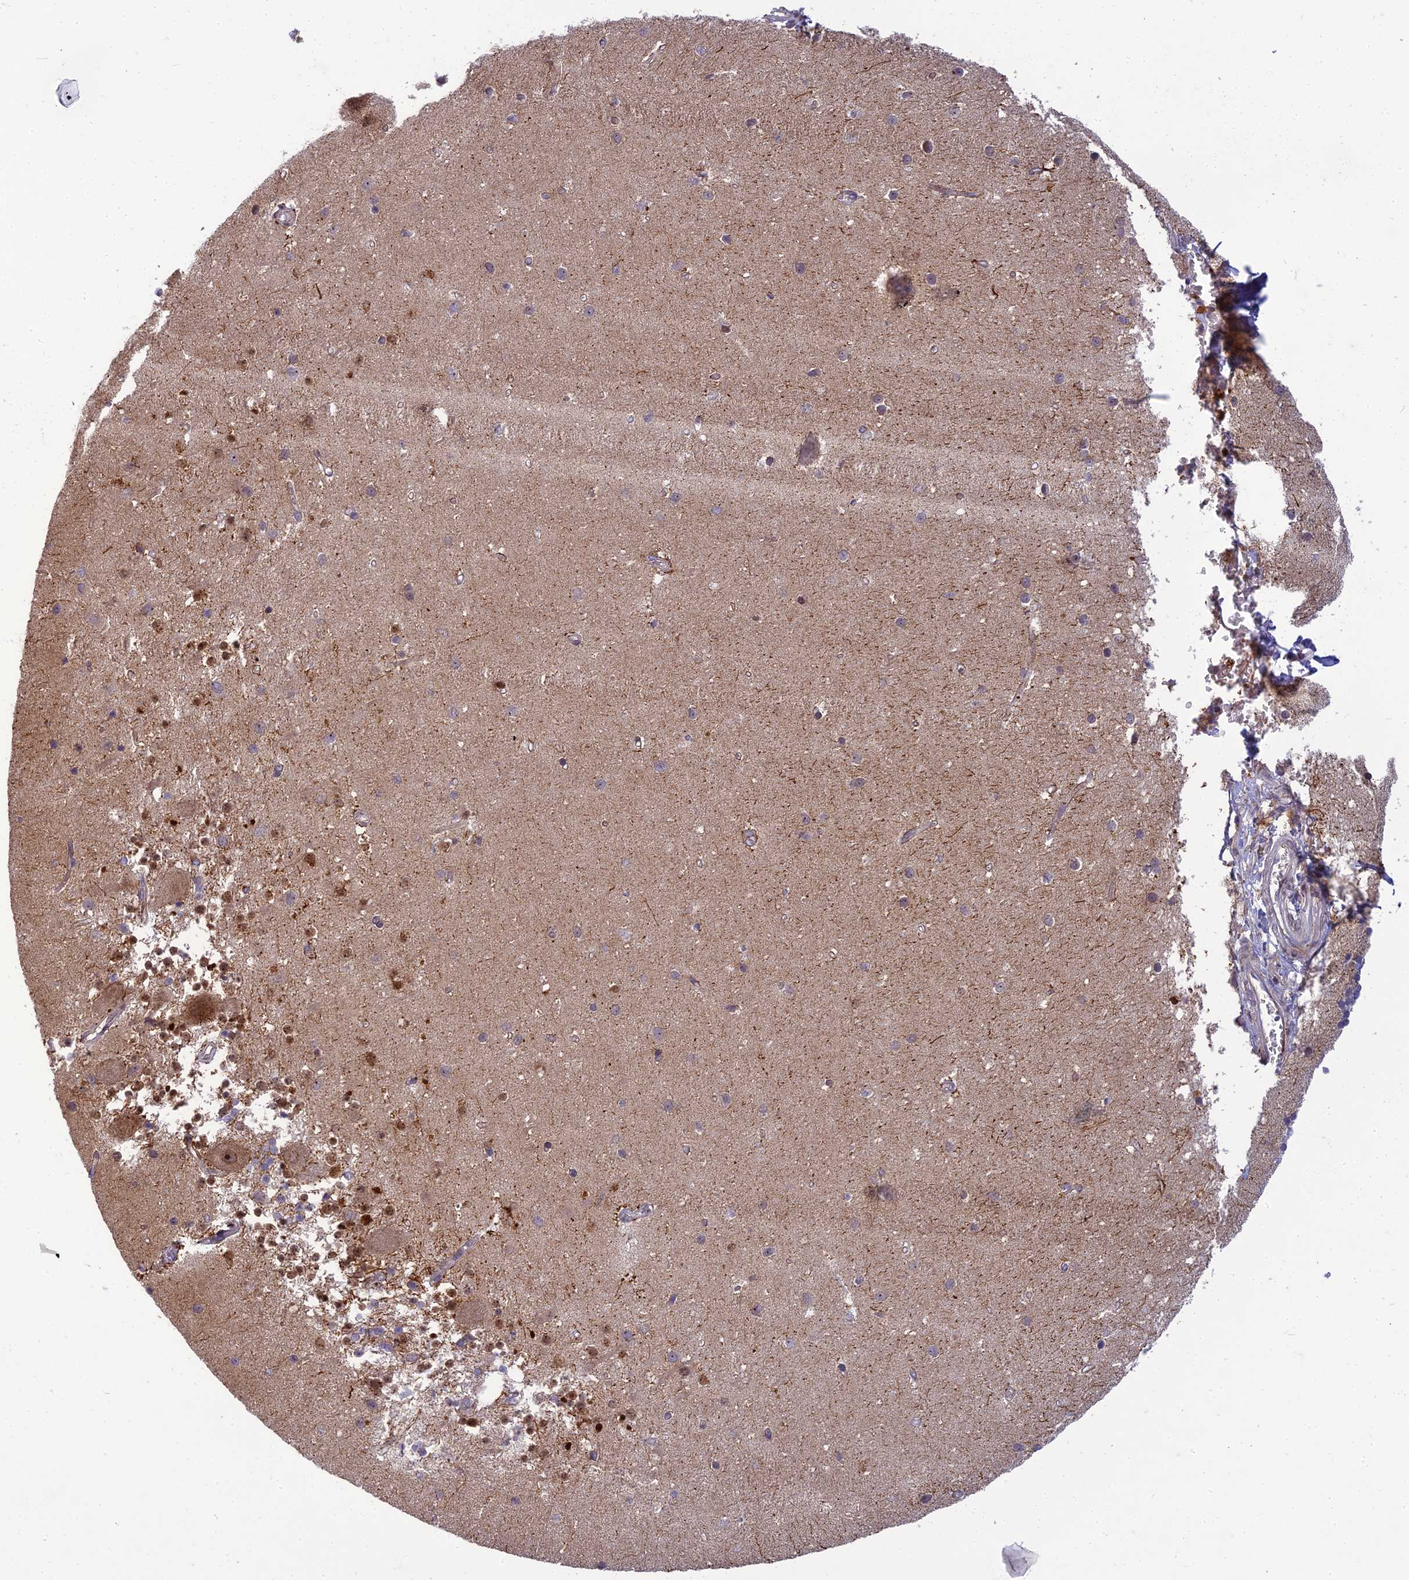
{"staining": {"intensity": "negative", "quantity": "none", "location": "none"}, "tissue": "cerebellum", "cell_type": "Cells in granular layer", "image_type": "normal", "snomed": [{"axis": "morphology", "description": "Normal tissue, NOS"}, {"axis": "topography", "description": "Cerebellum"}], "caption": "Protein analysis of unremarkable cerebellum demonstrates no significant positivity in cells in granular layer.", "gene": "DTX2", "patient": {"sex": "male", "age": 54}}